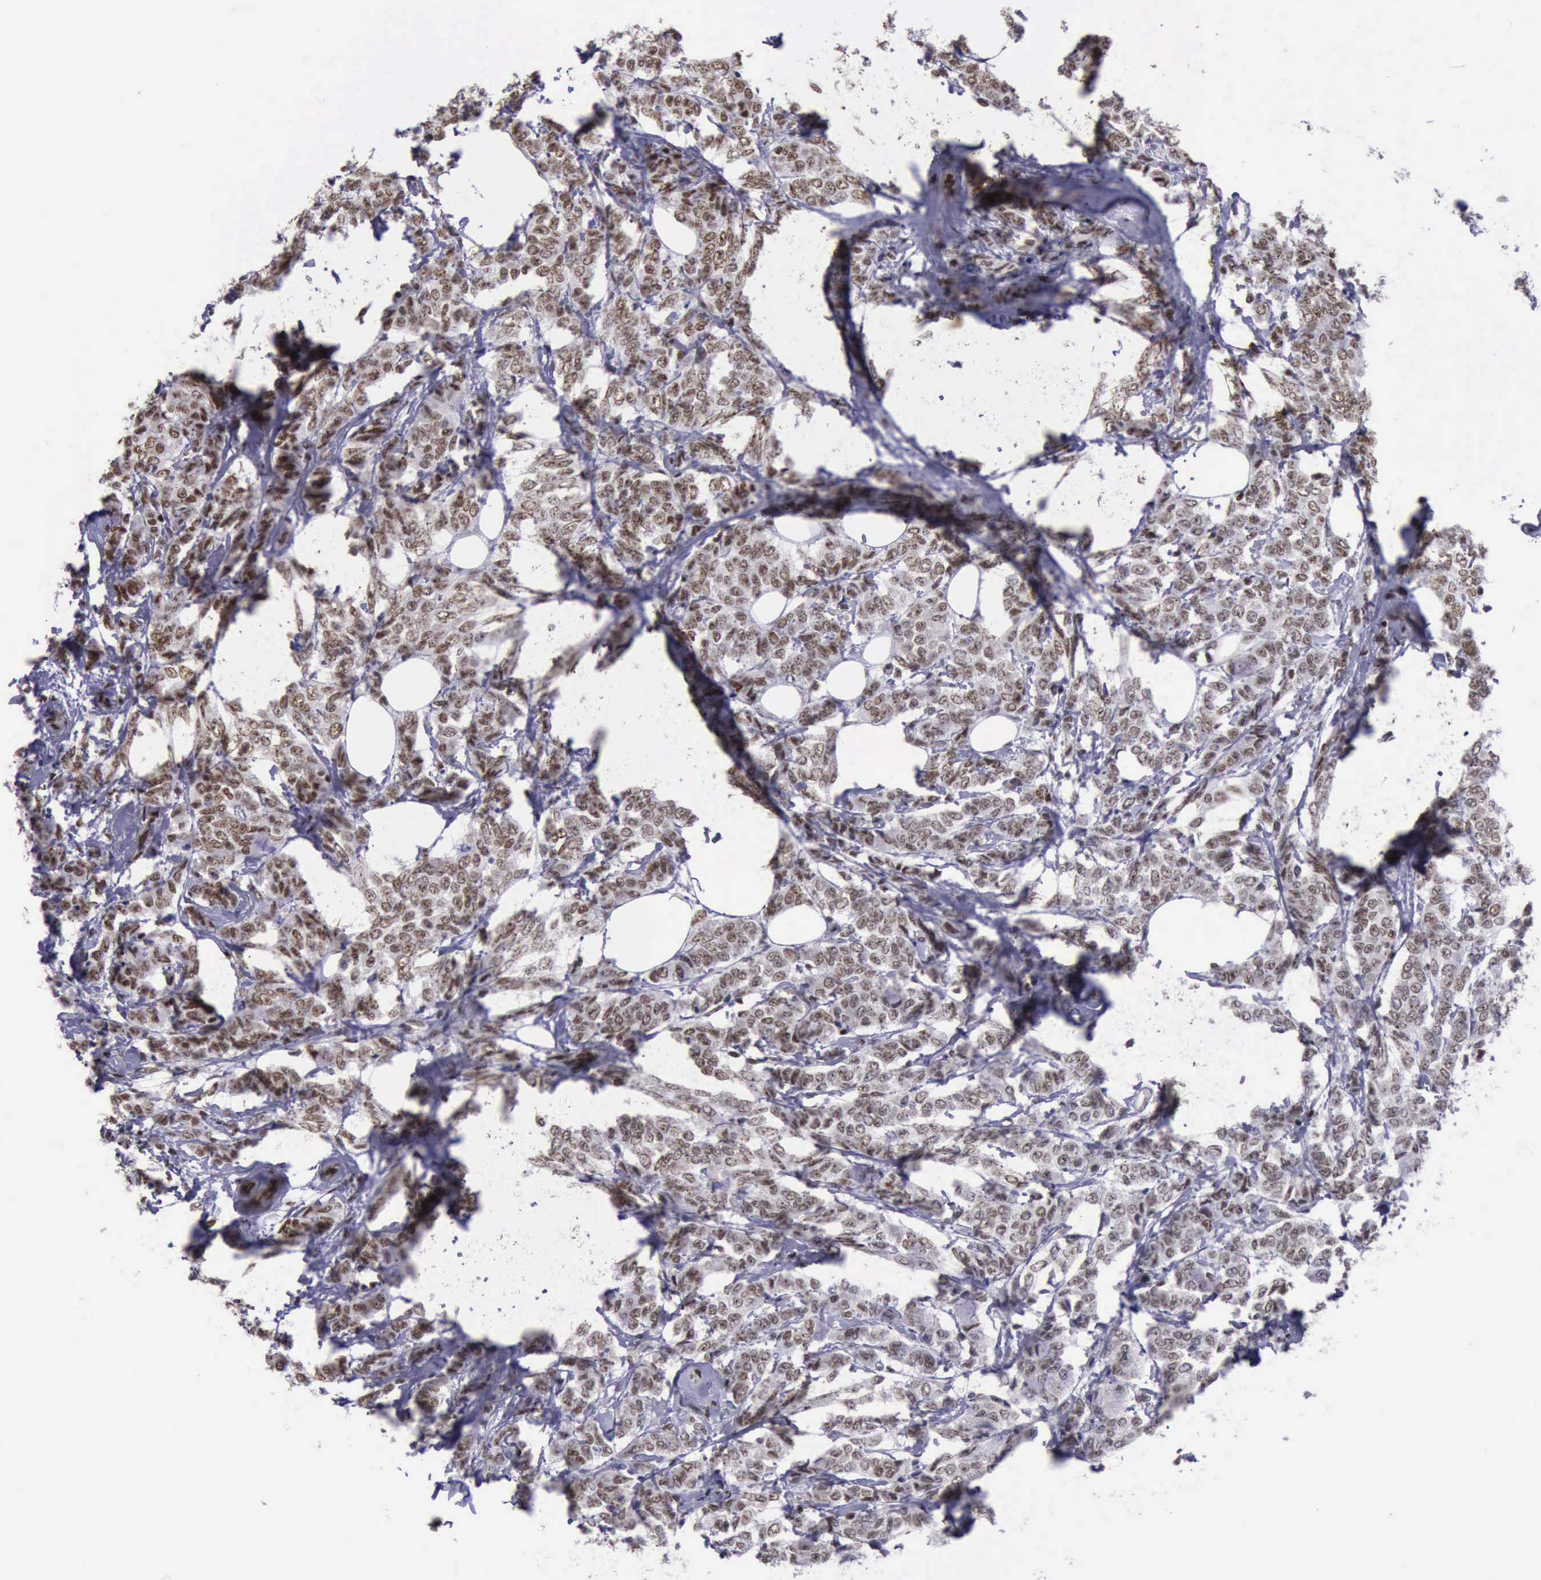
{"staining": {"intensity": "moderate", "quantity": ">75%", "location": "nuclear"}, "tissue": "breast cancer", "cell_type": "Tumor cells", "image_type": "cancer", "snomed": [{"axis": "morphology", "description": "Lobular carcinoma"}, {"axis": "topography", "description": "Breast"}], "caption": "IHC (DAB (3,3'-diaminobenzidine)) staining of breast cancer (lobular carcinoma) shows moderate nuclear protein positivity in about >75% of tumor cells.", "gene": "YY1", "patient": {"sex": "female", "age": 60}}